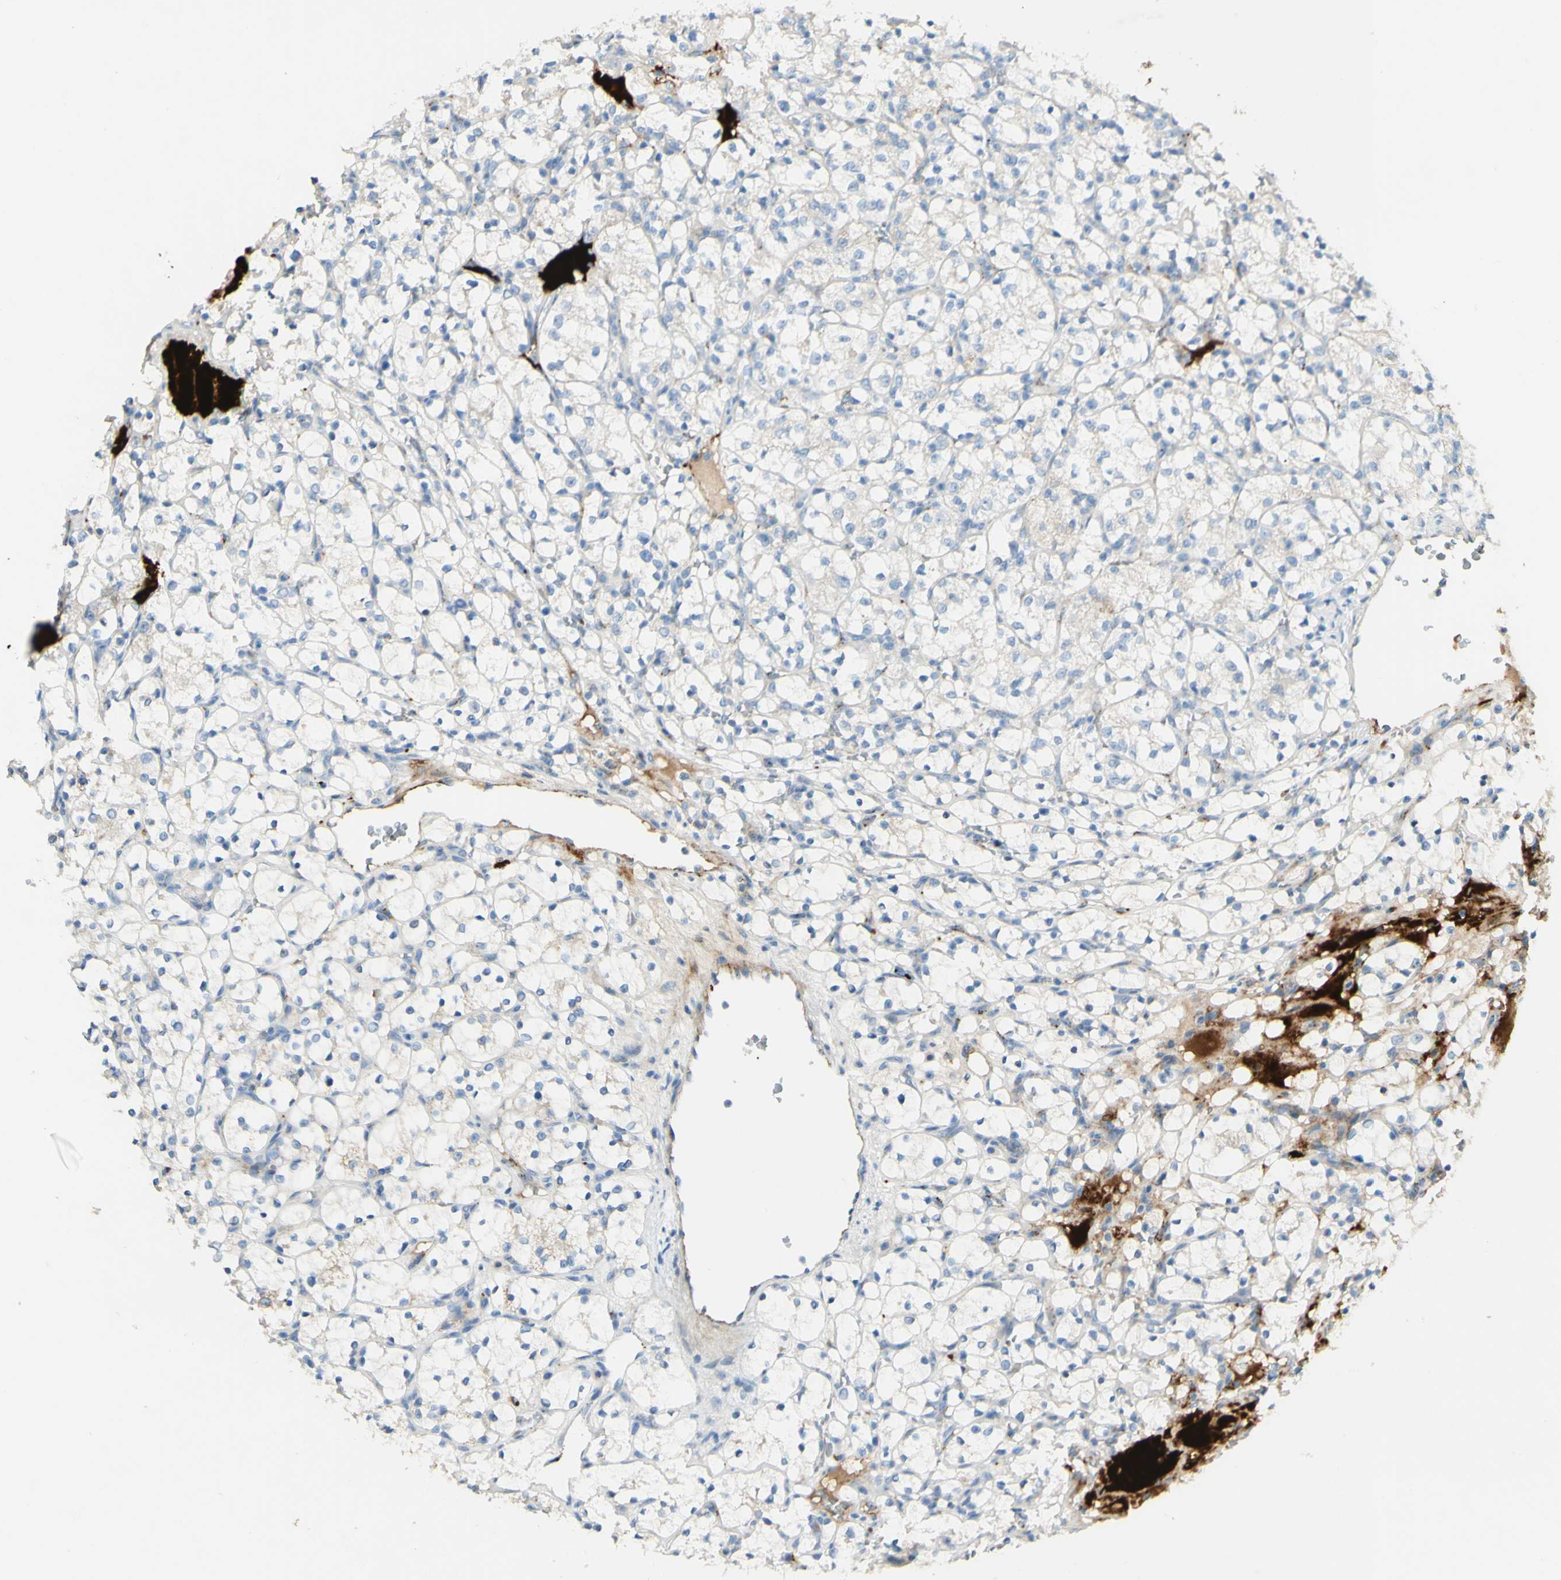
{"staining": {"intensity": "negative", "quantity": "none", "location": "none"}, "tissue": "renal cancer", "cell_type": "Tumor cells", "image_type": "cancer", "snomed": [{"axis": "morphology", "description": "Adenocarcinoma, NOS"}, {"axis": "topography", "description": "Kidney"}], "caption": "High magnification brightfield microscopy of renal cancer stained with DAB (3,3'-diaminobenzidine) (brown) and counterstained with hematoxylin (blue): tumor cells show no significant positivity.", "gene": "GAN", "patient": {"sex": "female", "age": 69}}